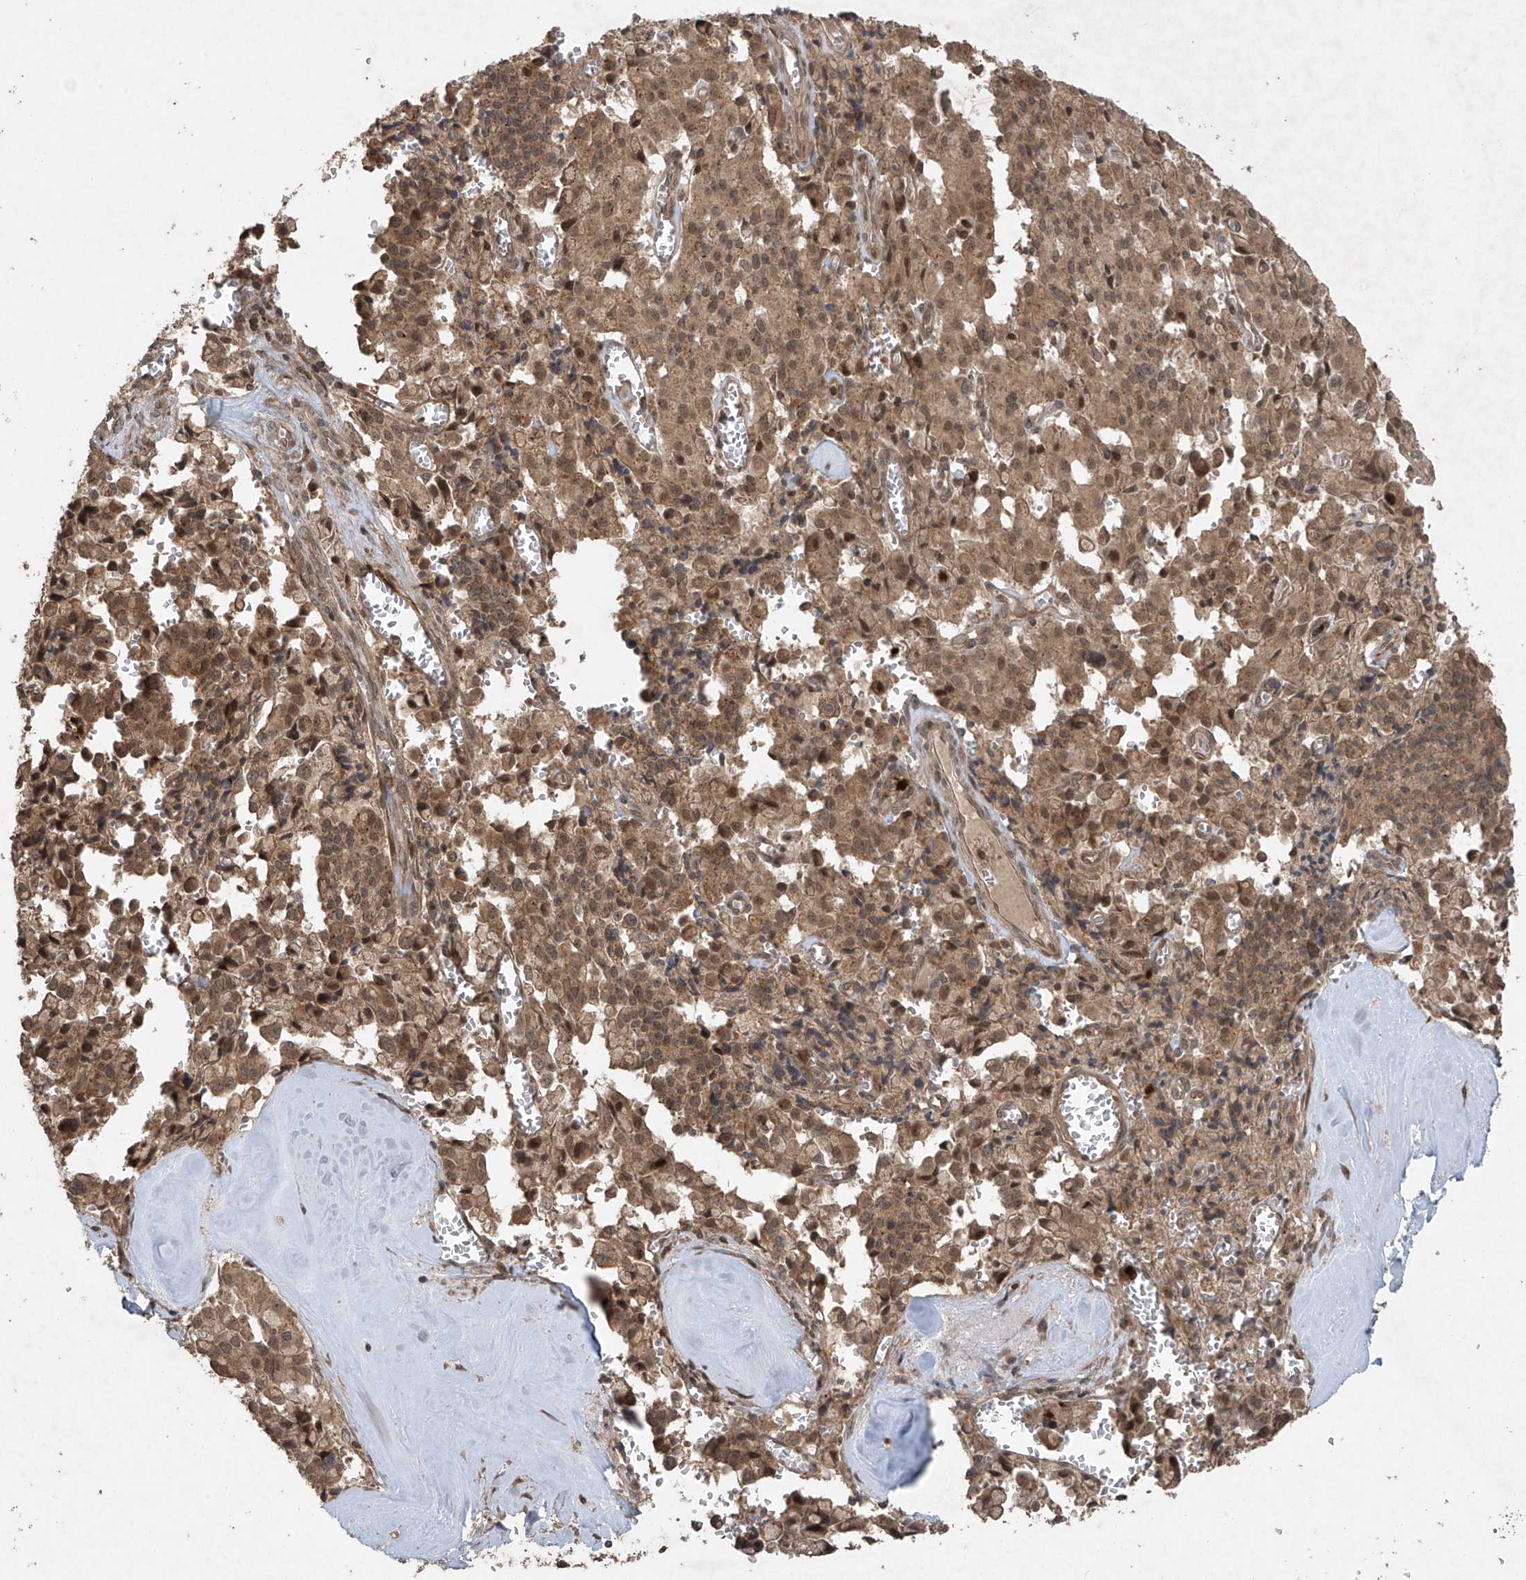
{"staining": {"intensity": "moderate", "quantity": ">75%", "location": "cytoplasmic/membranous,nuclear"}, "tissue": "pancreatic cancer", "cell_type": "Tumor cells", "image_type": "cancer", "snomed": [{"axis": "morphology", "description": "Adenocarcinoma, NOS"}, {"axis": "topography", "description": "Pancreas"}], "caption": "Protein analysis of pancreatic adenocarcinoma tissue demonstrates moderate cytoplasmic/membranous and nuclear staining in about >75% of tumor cells. The staining is performed using DAB brown chromogen to label protein expression. The nuclei are counter-stained blue using hematoxylin.", "gene": "PGPEP1", "patient": {"sex": "male", "age": 65}}